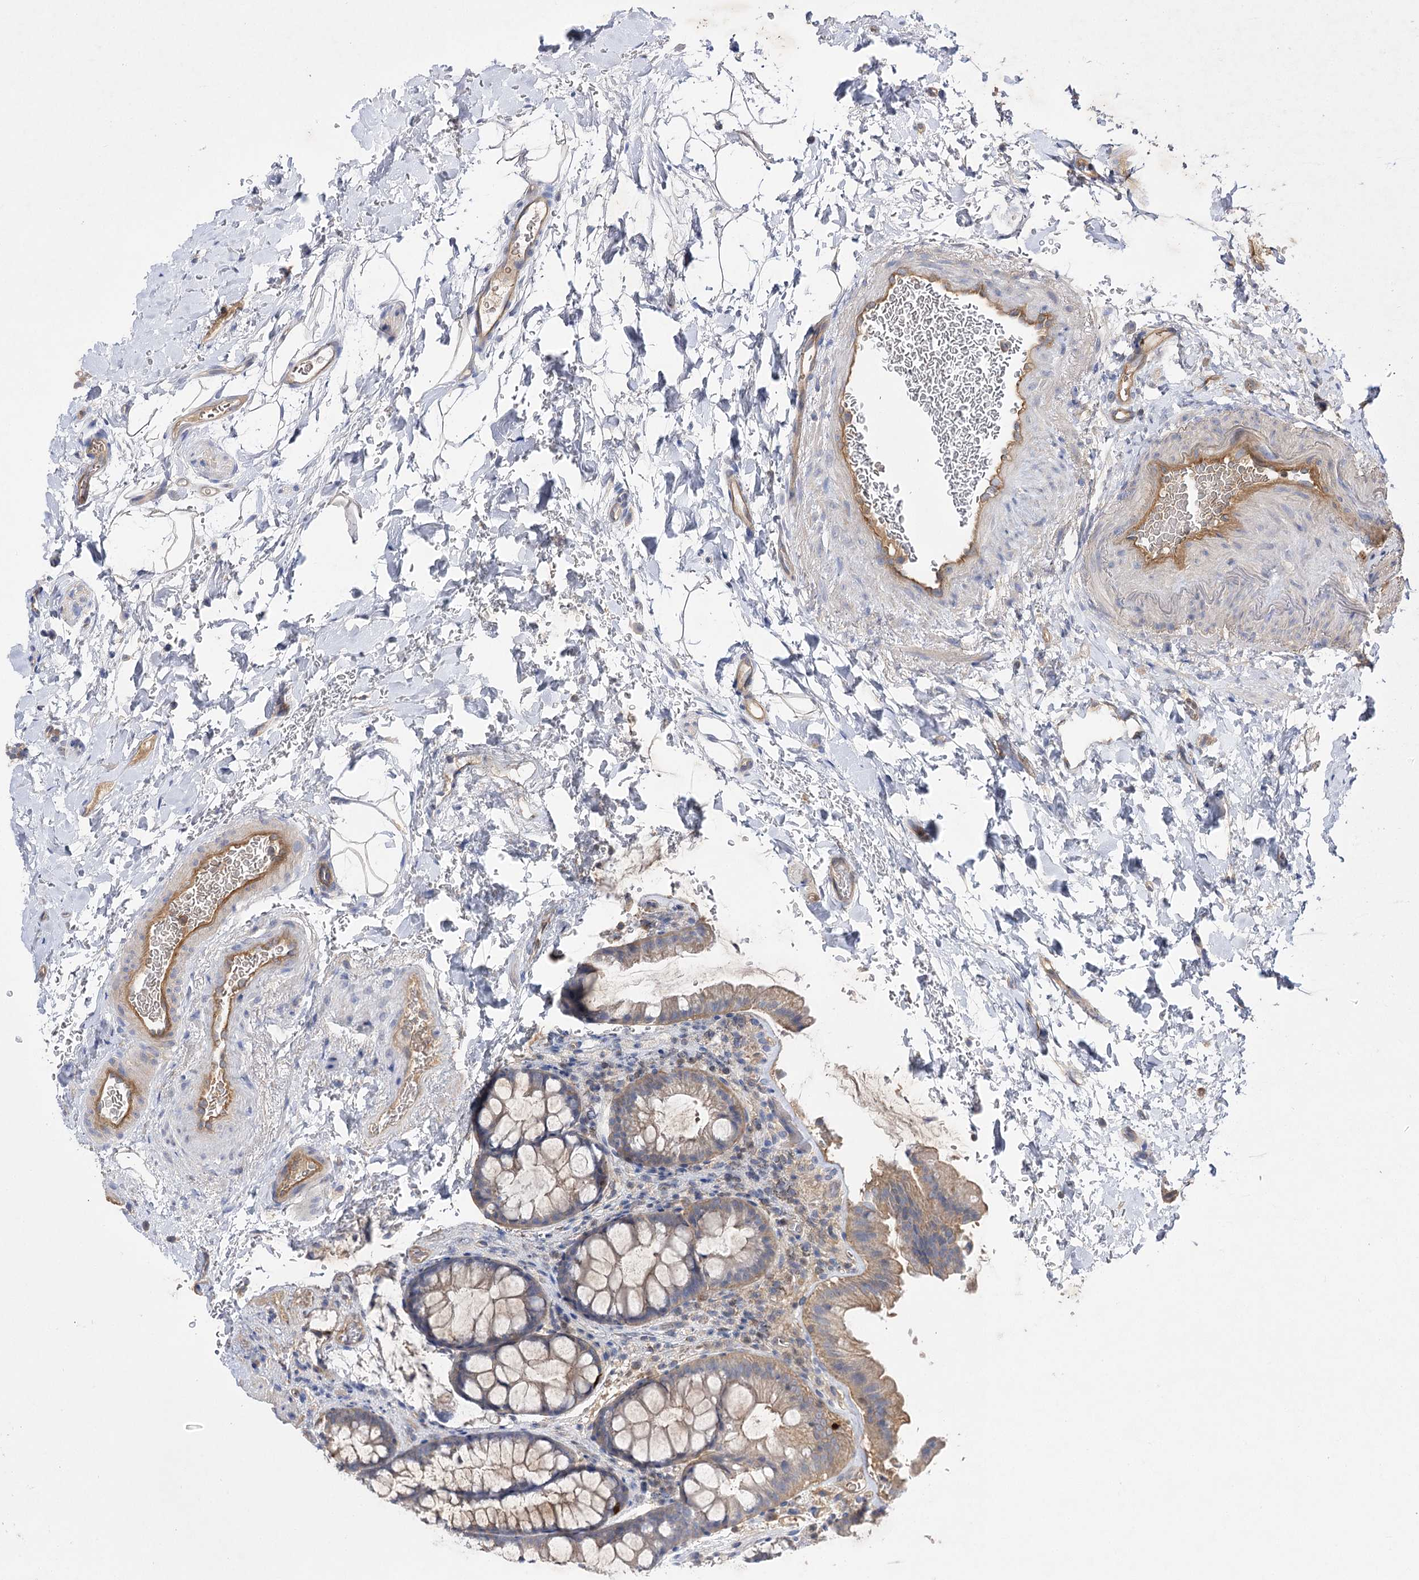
{"staining": {"intensity": "moderate", "quantity": ">75%", "location": "cytoplasmic/membranous"}, "tissue": "colon", "cell_type": "Endothelial cells", "image_type": "normal", "snomed": [{"axis": "morphology", "description": "Normal tissue, NOS"}, {"axis": "topography", "description": "Colon"}], "caption": "About >75% of endothelial cells in benign human colon reveal moderate cytoplasmic/membranous protein staining as visualized by brown immunohistochemical staining.", "gene": "BCR", "patient": {"sex": "female", "age": 62}}